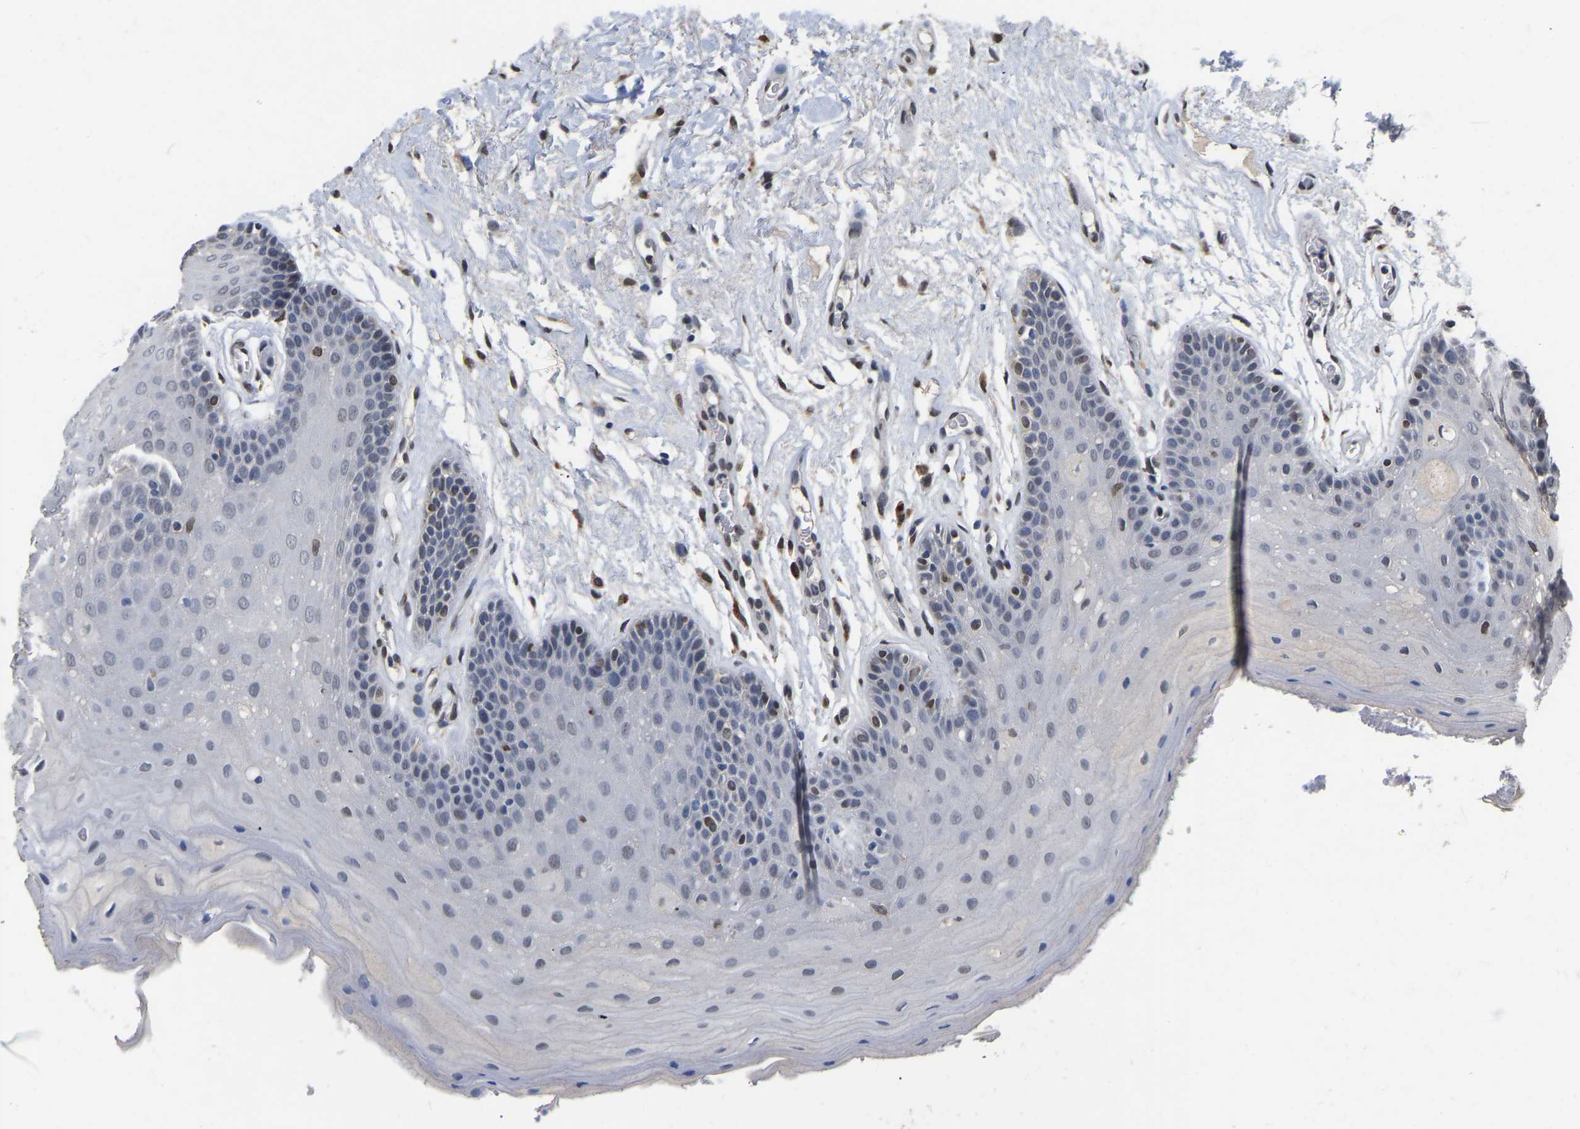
{"staining": {"intensity": "moderate", "quantity": "<25%", "location": "nuclear"}, "tissue": "oral mucosa", "cell_type": "Squamous epithelial cells", "image_type": "normal", "snomed": [{"axis": "morphology", "description": "Normal tissue, NOS"}, {"axis": "morphology", "description": "Squamous cell carcinoma, NOS"}, {"axis": "topography", "description": "Oral tissue"}, {"axis": "topography", "description": "Head-Neck"}], "caption": "The histopathology image reveals staining of benign oral mucosa, revealing moderate nuclear protein expression (brown color) within squamous epithelial cells. The protein of interest is shown in brown color, while the nuclei are stained blue.", "gene": "QKI", "patient": {"sex": "male", "age": 71}}